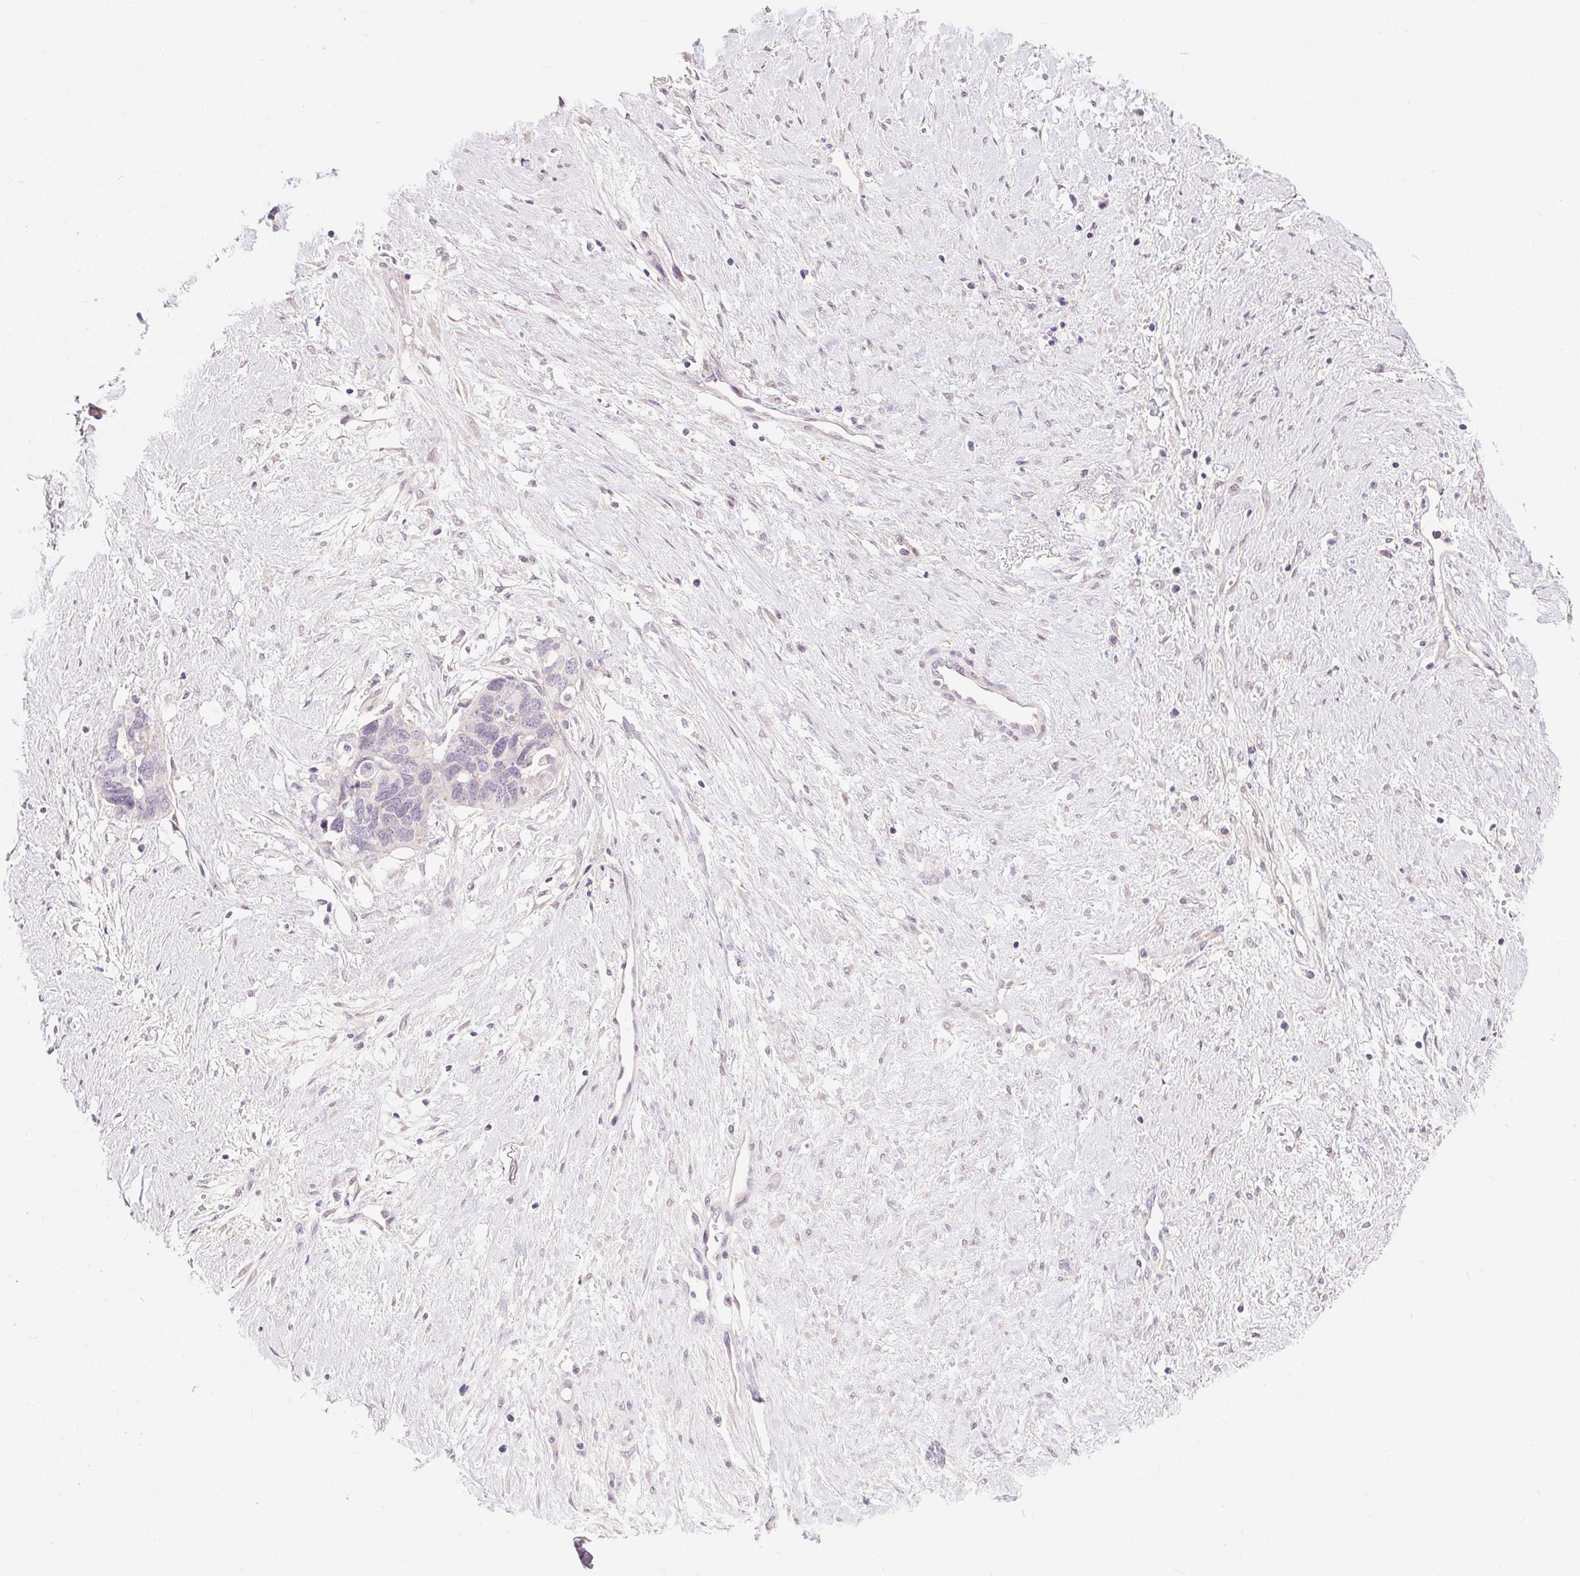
{"staining": {"intensity": "negative", "quantity": "none", "location": "none"}, "tissue": "ovarian cancer", "cell_type": "Tumor cells", "image_type": "cancer", "snomed": [{"axis": "morphology", "description": "Cystadenocarcinoma, serous, NOS"}, {"axis": "topography", "description": "Ovary"}], "caption": "Tumor cells are negative for brown protein staining in serous cystadenocarcinoma (ovarian).", "gene": "SYT11", "patient": {"sex": "female", "age": 69}}